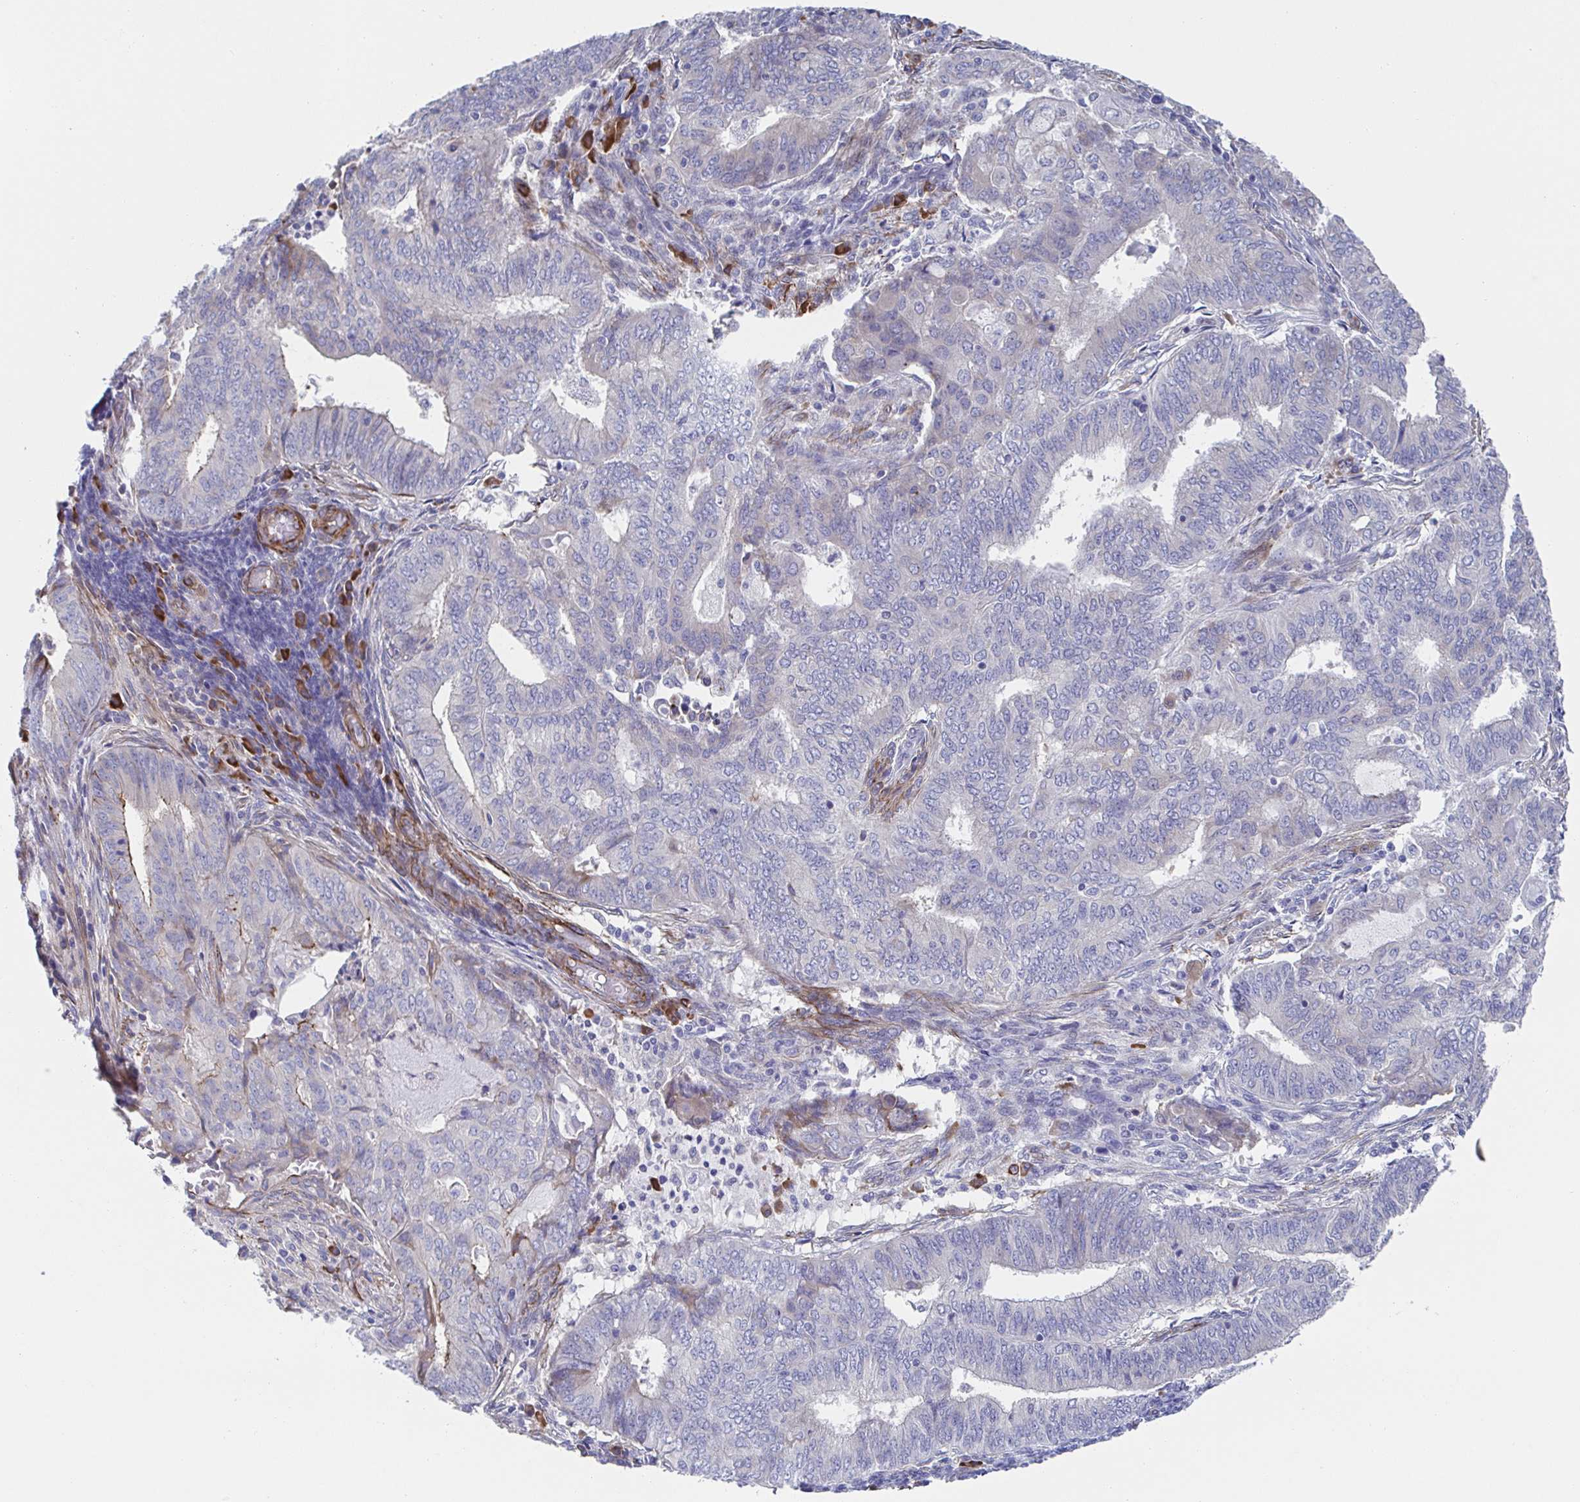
{"staining": {"intensity": "negative", "quantity": "none", "location": "none"}, "tissue": "endometrial cancer", "cell_type": "Tumor cells", "image_type": "cancer", "snomed": [{"axis": "morphology", "description": "Adenocarcinoma, NOS"}, {"axis": "topography", "description": "Endometrium"}], "caption": "Immunohistochemistry of endometrial cancer (adenocarcinoma) demonstrates no positivity in tumor cells. (DAB immunohistochemistry with hematoxylin counter stain).", "gene": "KLC3", "patient": {"sex": "female", "age": 62}}